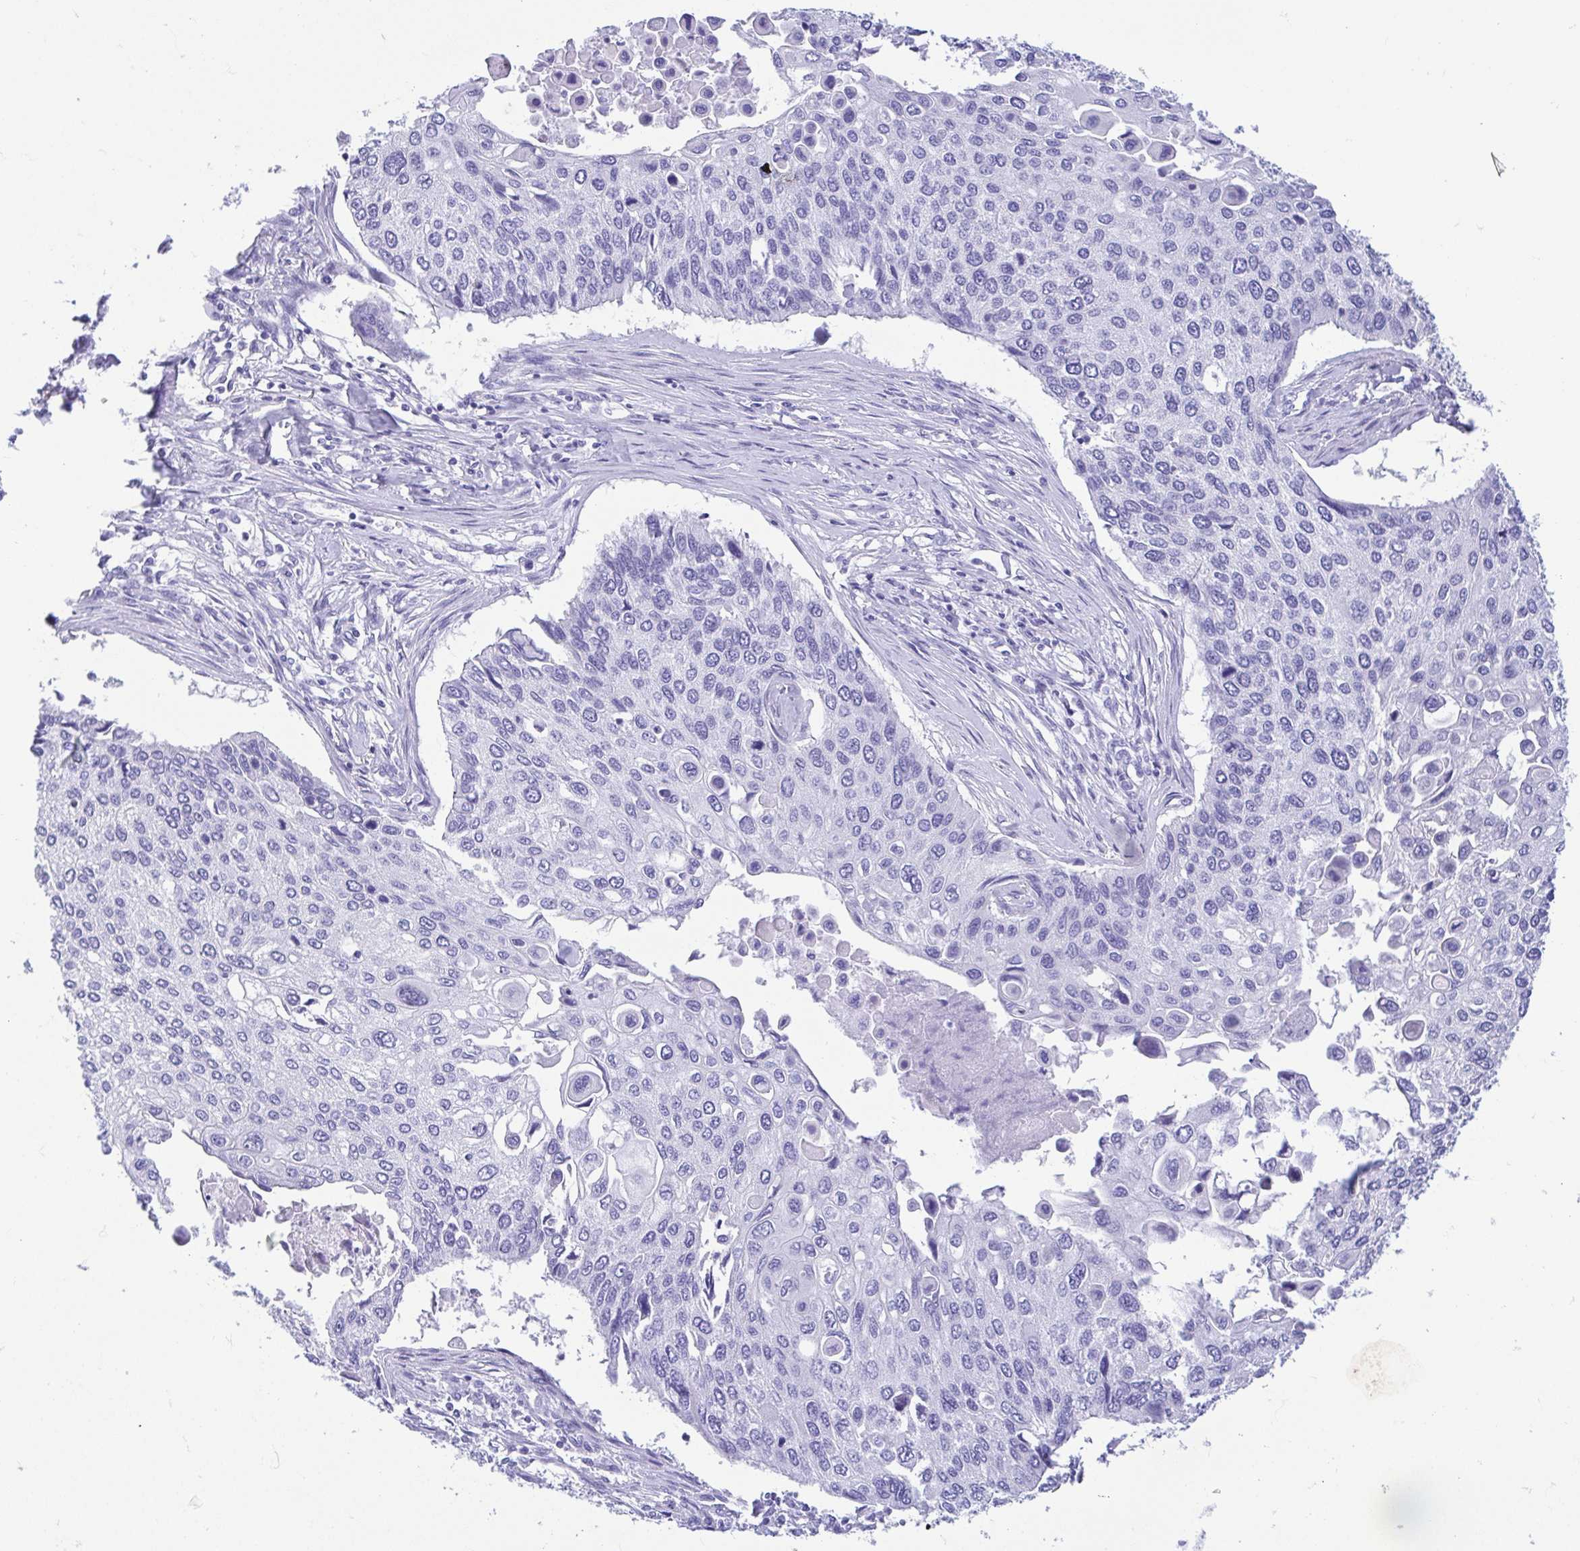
{"staining": {"intensity": "negative", "quantity": "none", "location": "none"}, "tissue": "lung cancer", "cell_type": "Tumor cells", "image_type": "cancer", "snomed": [{"axis": "morphology", "description": "Squamous cell carcinoma, NOS"}, {"axis": "morphology", "description": "Squamous cell carcinoma, metastatic, NOS"}, {"axis": "topography", "description": "Lung"}], "caption": "Tumor cells are negative for protein expression in human lung squamous cell carcinoma.", "gene": "GKN1", "patient": {"sex": "male", "age": 63}}